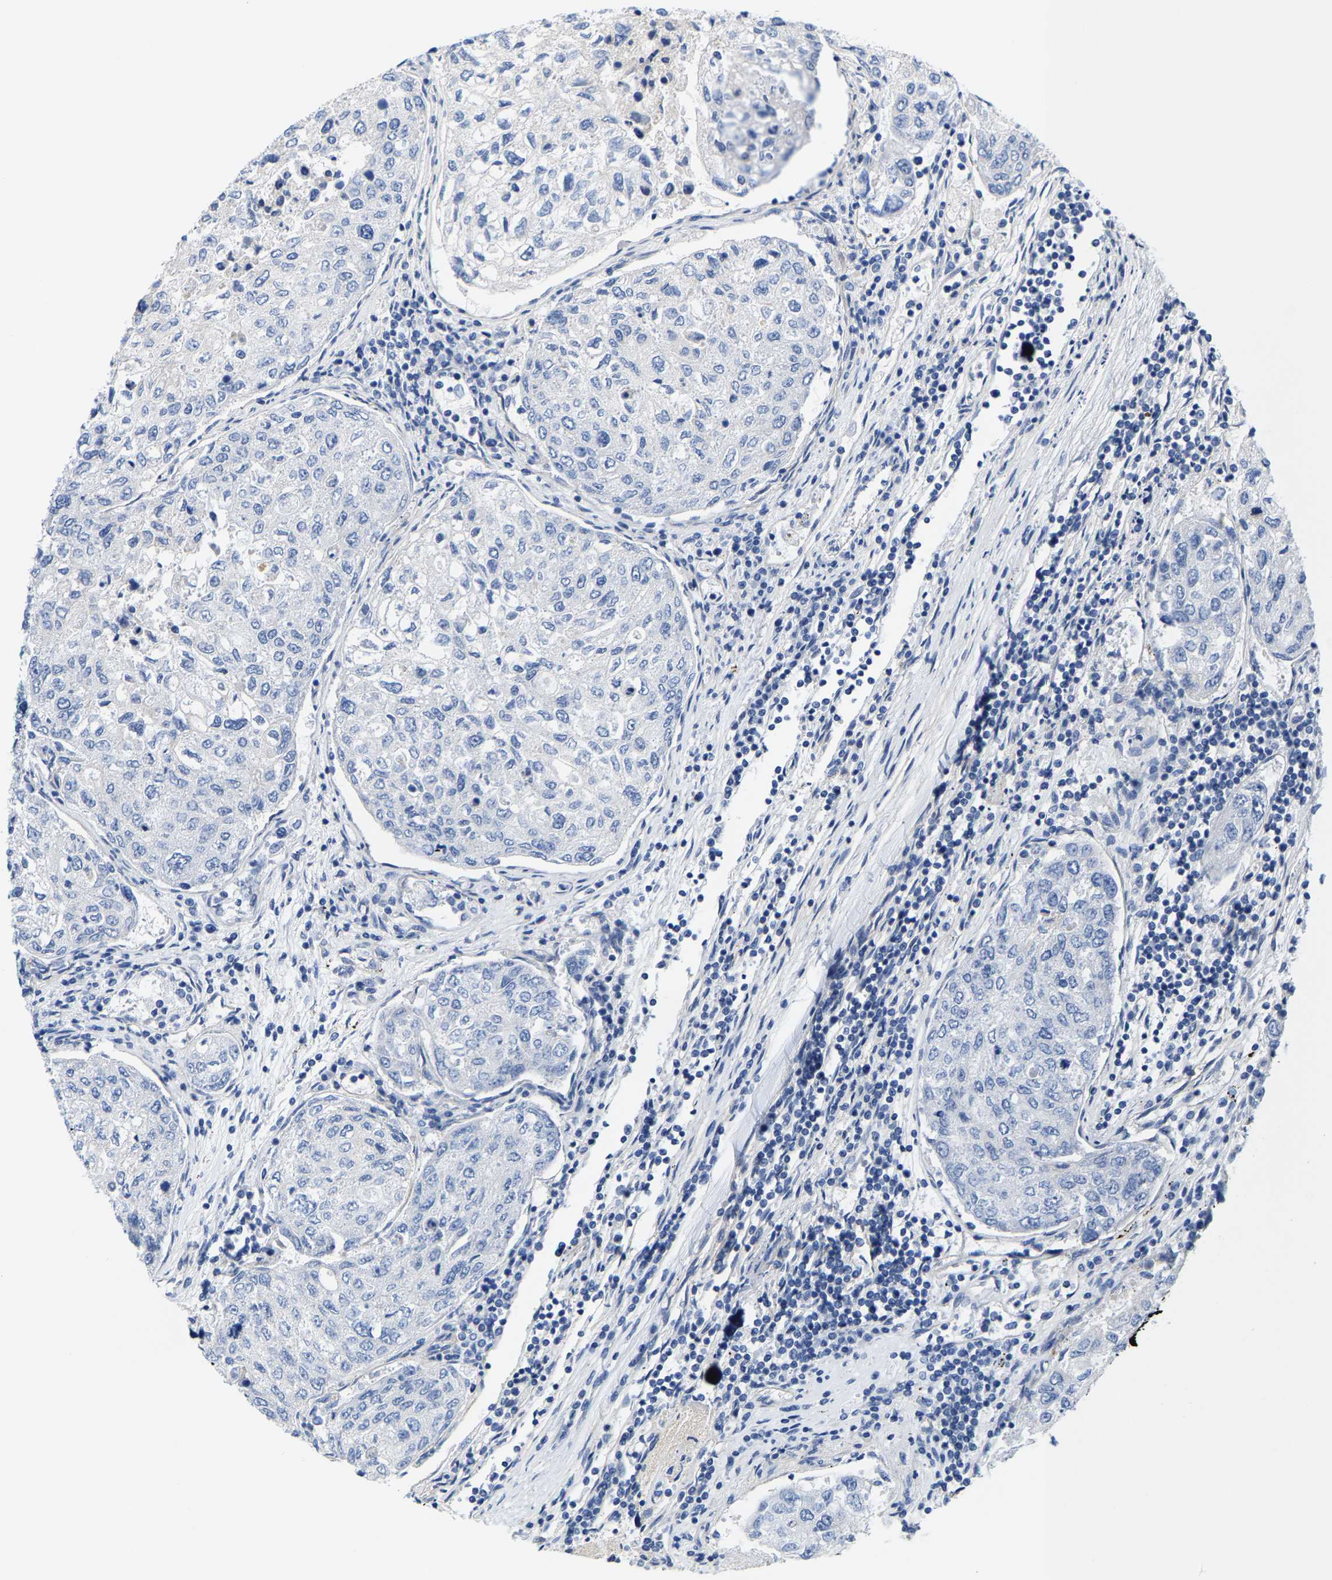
{"staining": {"intensity": "negative", "quantity": "none", "location": "none"}, "tissue": "urothelial cancer", "cell_type": "Tumor cells", "image_type": "cancer", "snomed": [{"axis": "morphology", "description": "Urothelial carcinoma, High grade"}, {"axis": "topography", "description": "Lymph node"}, {"axis": "topography", "description": "Urinary bladder"}], "caption": "Micrograph shows no significant protein positivity in tumor cells of high-grade urothelial carcinoma.", "gene": "DSCAM", "patient": {"sex": "male", "age": 51}}